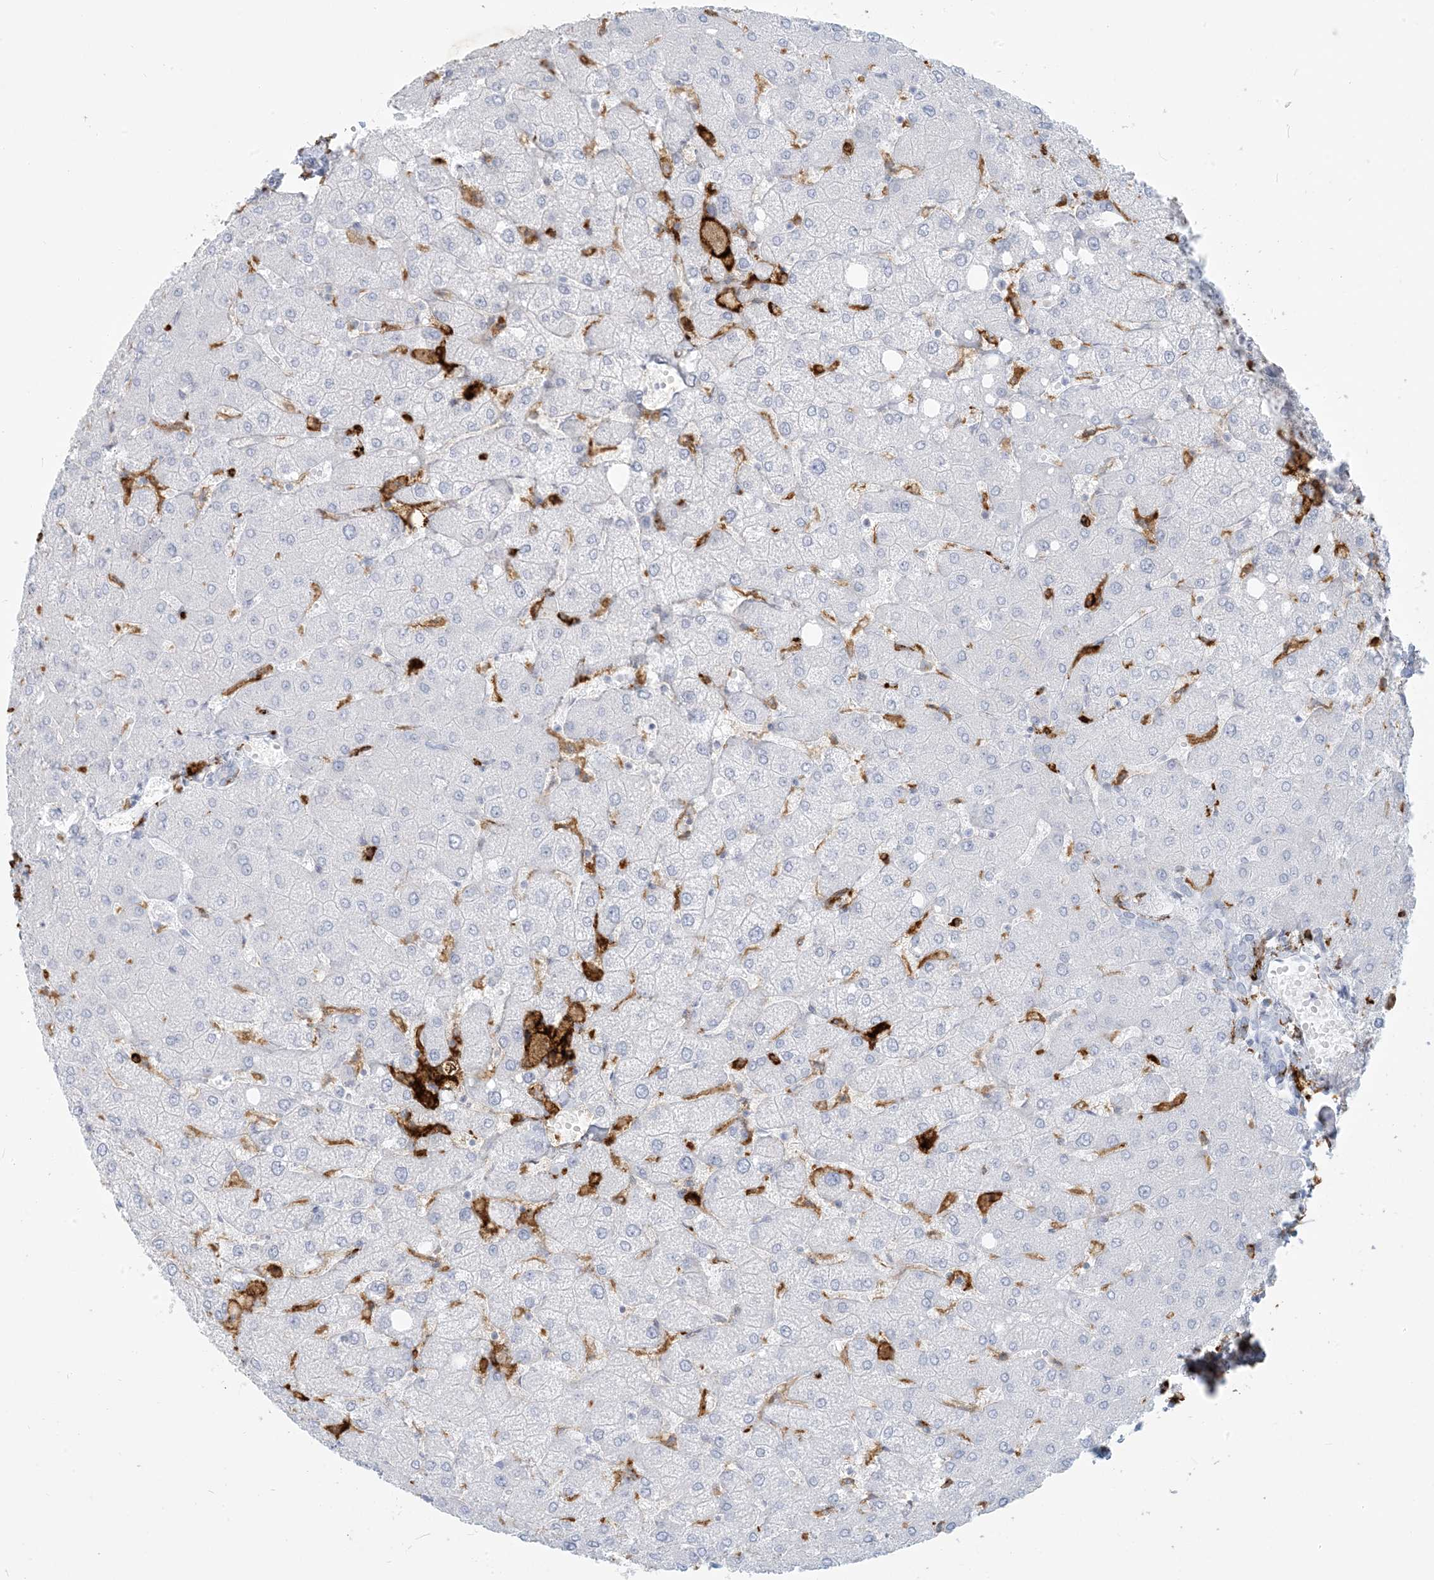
{"staining": {"intensity": "negative", "quantity": "none", "location": "none"}, "tissue": "liver", "cell_type": "Cholangiocytes", "image_type": "normal", "snomed": [{"axis": "morphology", "description": "Normal tissue, NOS"}, {"axis": "topography", "description": "Liver"}], "caption": "The photomicrograph shows no staining of cholangiocytes in normal liver.", "gene": "HLA", "patient": {"sex": "female", "age": 54}}